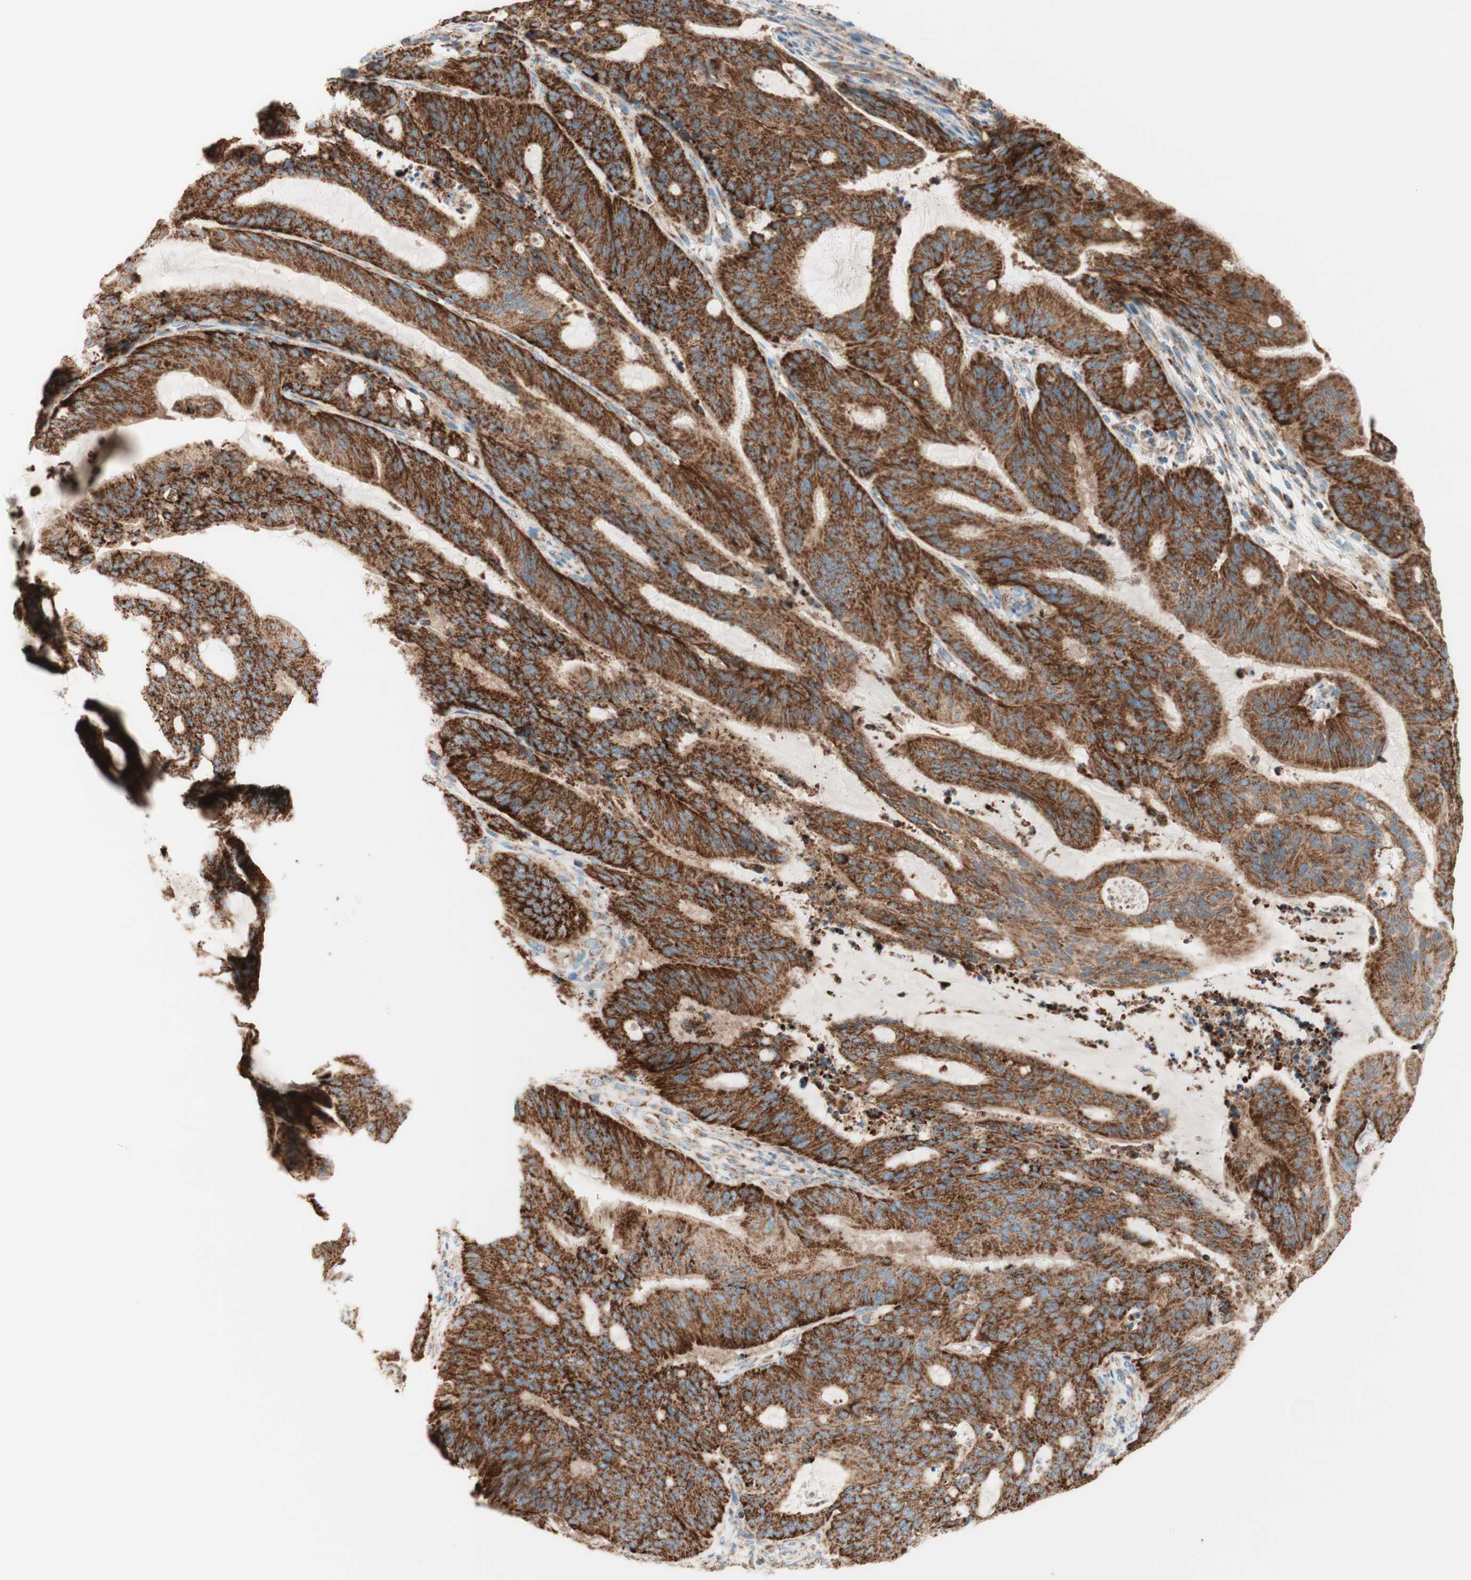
{"staining": {"intensity": "strong", "quantity": ">75%", "location": "cytoplasmic/membranous"}, "tissue": "liver cancer", "cell_type": "Tumor cells", "image_type": "cancer", "snomed": [{"axis": "morphology", "description": "Cholangiocarcinoma"}, {"axis": "topography", "description": "Liver"}], "caption": "Cholangiocarcinoma (liver) stained with a brown dye reveals strong cytoplasmic/membranous positive staining in approximately >75% of tumor cells.", "gene": "TOMM20", "patient": {"sex": "female", "age": 73}}